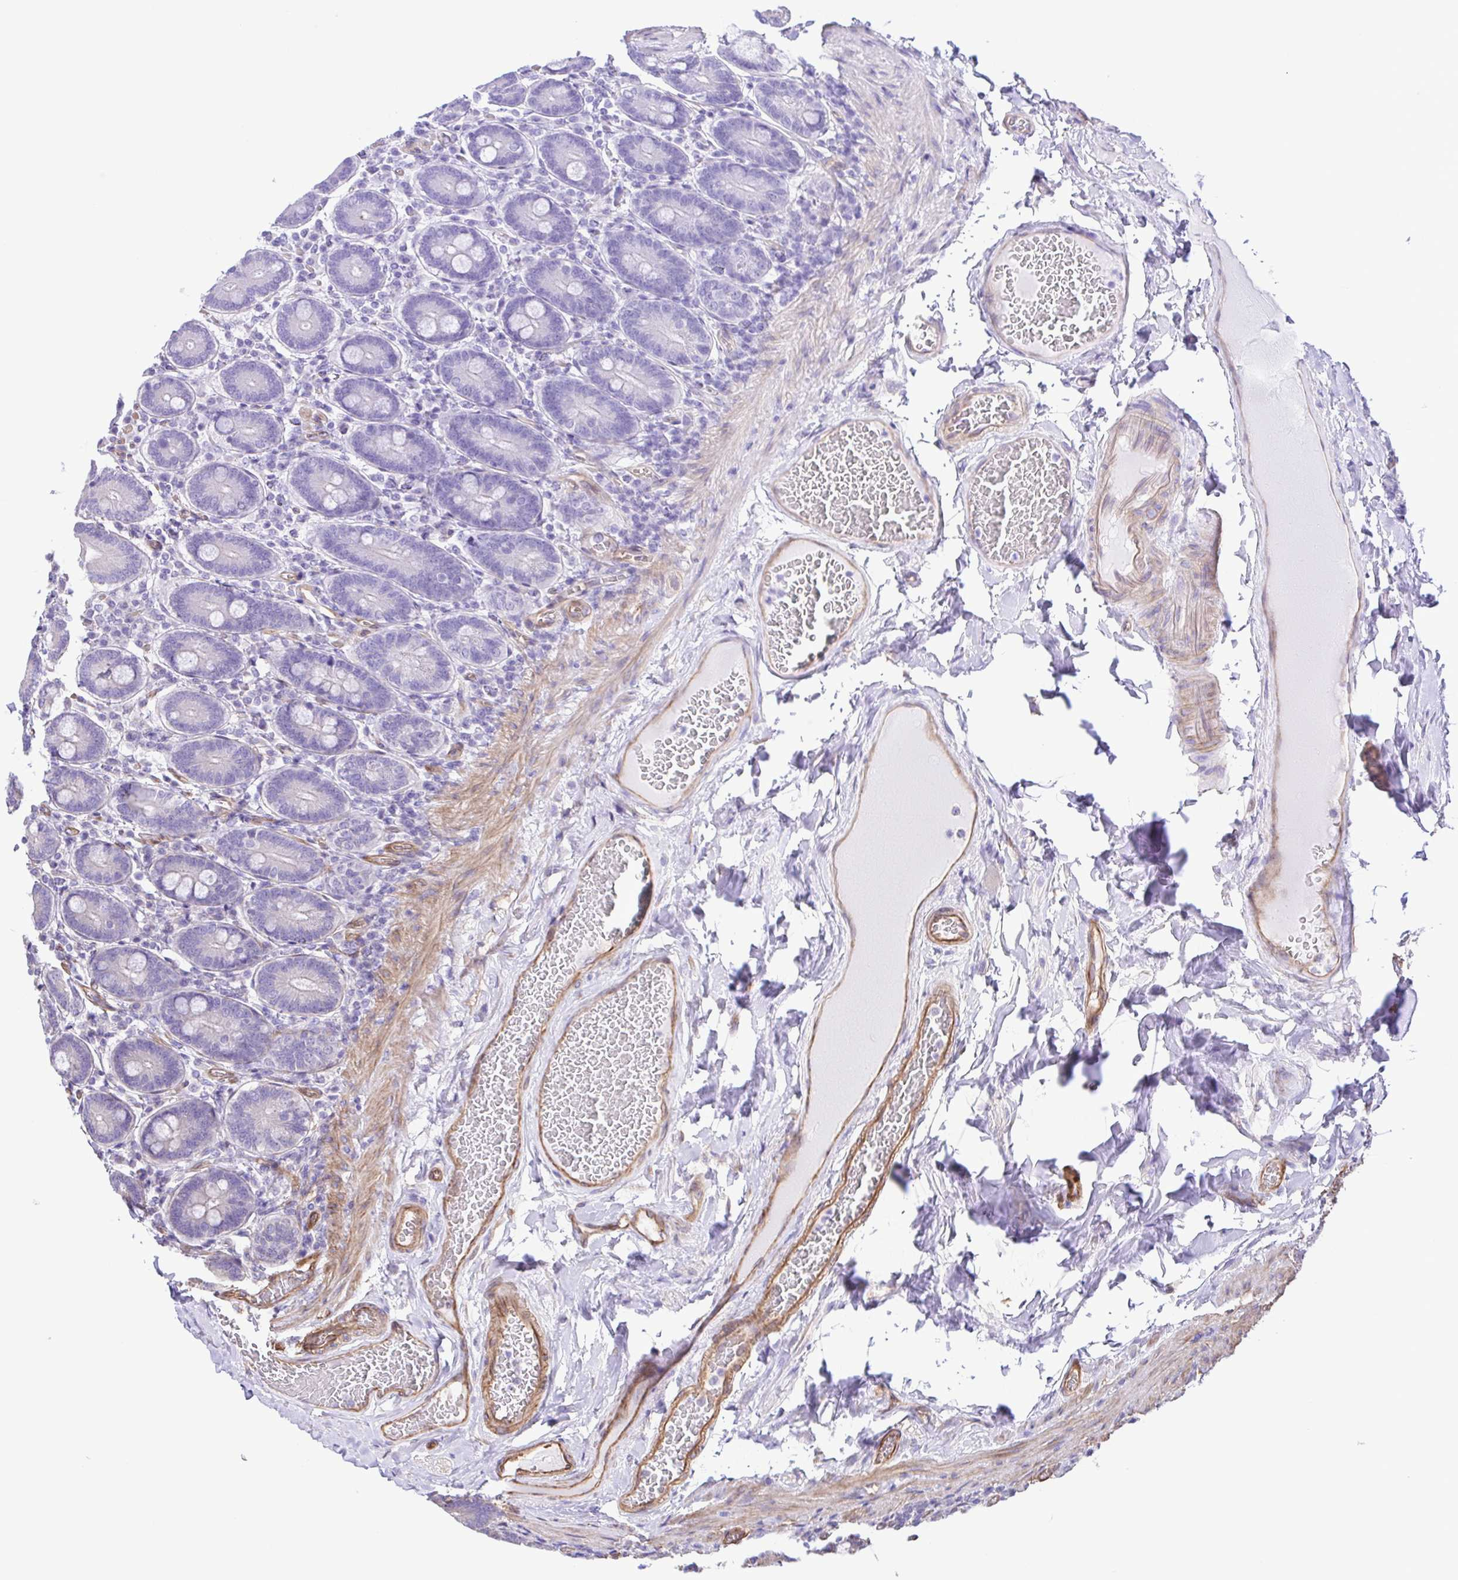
{"staining": {"intensity": "negative", "quantity": "none", "location": "none"}, "tissue": "duodenum", "cell_type": "Glandular cells", "image_type": "normal", "snomed": [{"axis": "morphology", "description": "Normal tissue, NOS"}, {"axis": "topography", "description": "Duodenum"}], "caption": "Immunohistochemistry histopathology image of benign human duodenum stained for a protein (brown), which demonstrates no expression in glandular cells.", "gene": "FLT1", "patient": {"sex": "female", "age": 62}}